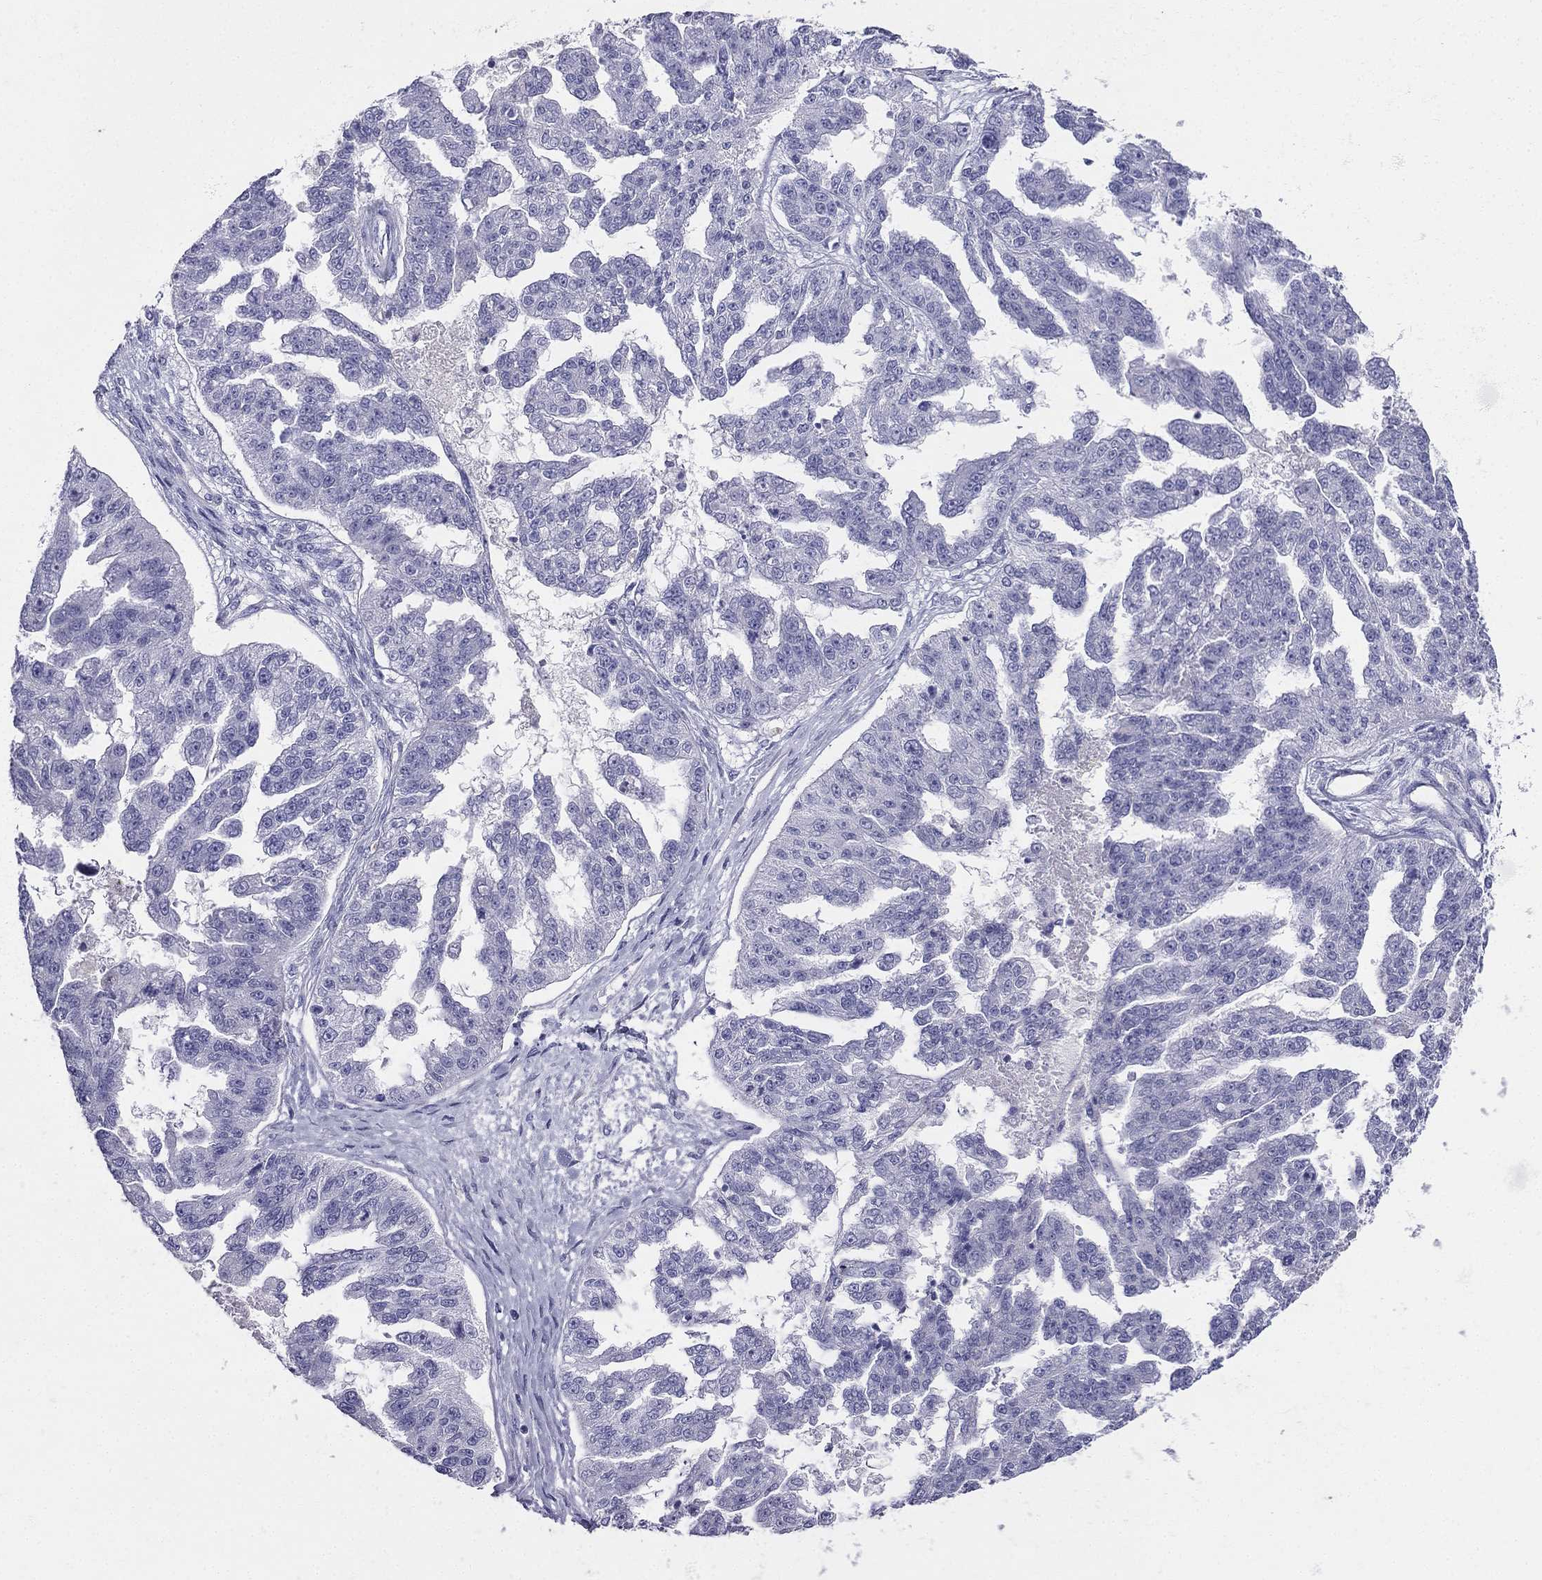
{"staining": {"intensity": "negative", "quantity": "none", "location": "none"}, "tissue": "ovarian cancer", "cell_type": "Tumor cells", "image_type": "cancer", "snomed": [{"axis": "morphology", "description": "Cystadenocarcinoma, serous, NOS"}, {"axis": "topography", "description": "Ovary"}], "caption": "DAB (3,3'-diaminobenzidine) immunohistochemical staining of serous cystadenocarcinoma (ovarian) demonstrates no significant positivity in tumor cells.", "gene": "ALOXE3", "patient": {"sex": "female", "age": 58}}